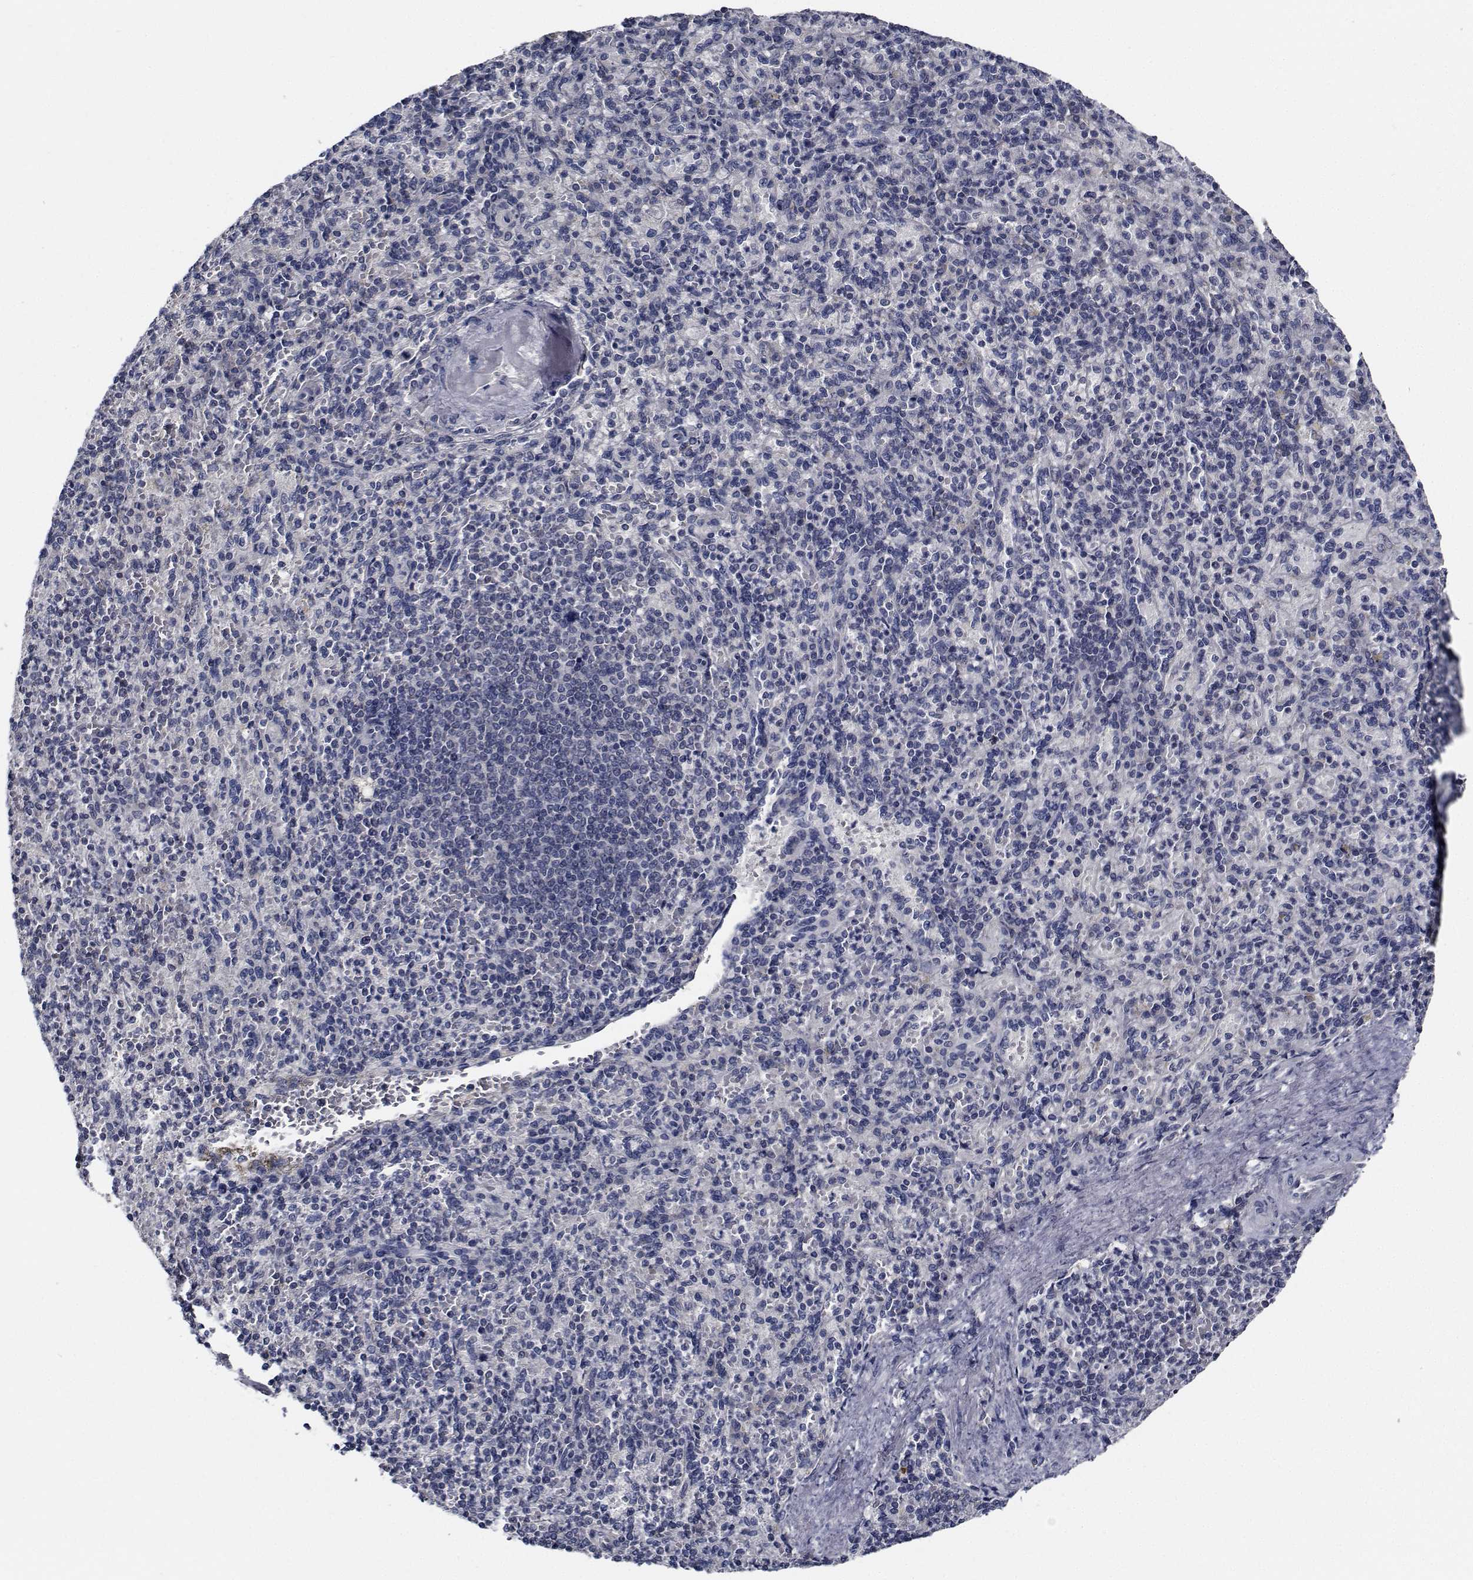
{"staining": {"intensity": "negative", "quantity": "none", "location": "none"}, "tissue": "spleen", "cell_type": "Cells in red pulp", "image_type": "normal", "snomed": [{"axis": "morphology", "description": "Normal tissue, NOS"}, {"axis": "topography", "description": "Spleen"}], "caption": "This is an immunohistochemistry (IHC) micrograph of normal human spleen. There is no staining in cells in red pulp.", "gene": "NVL", "patient": {"sex": "female", "age": 74}}